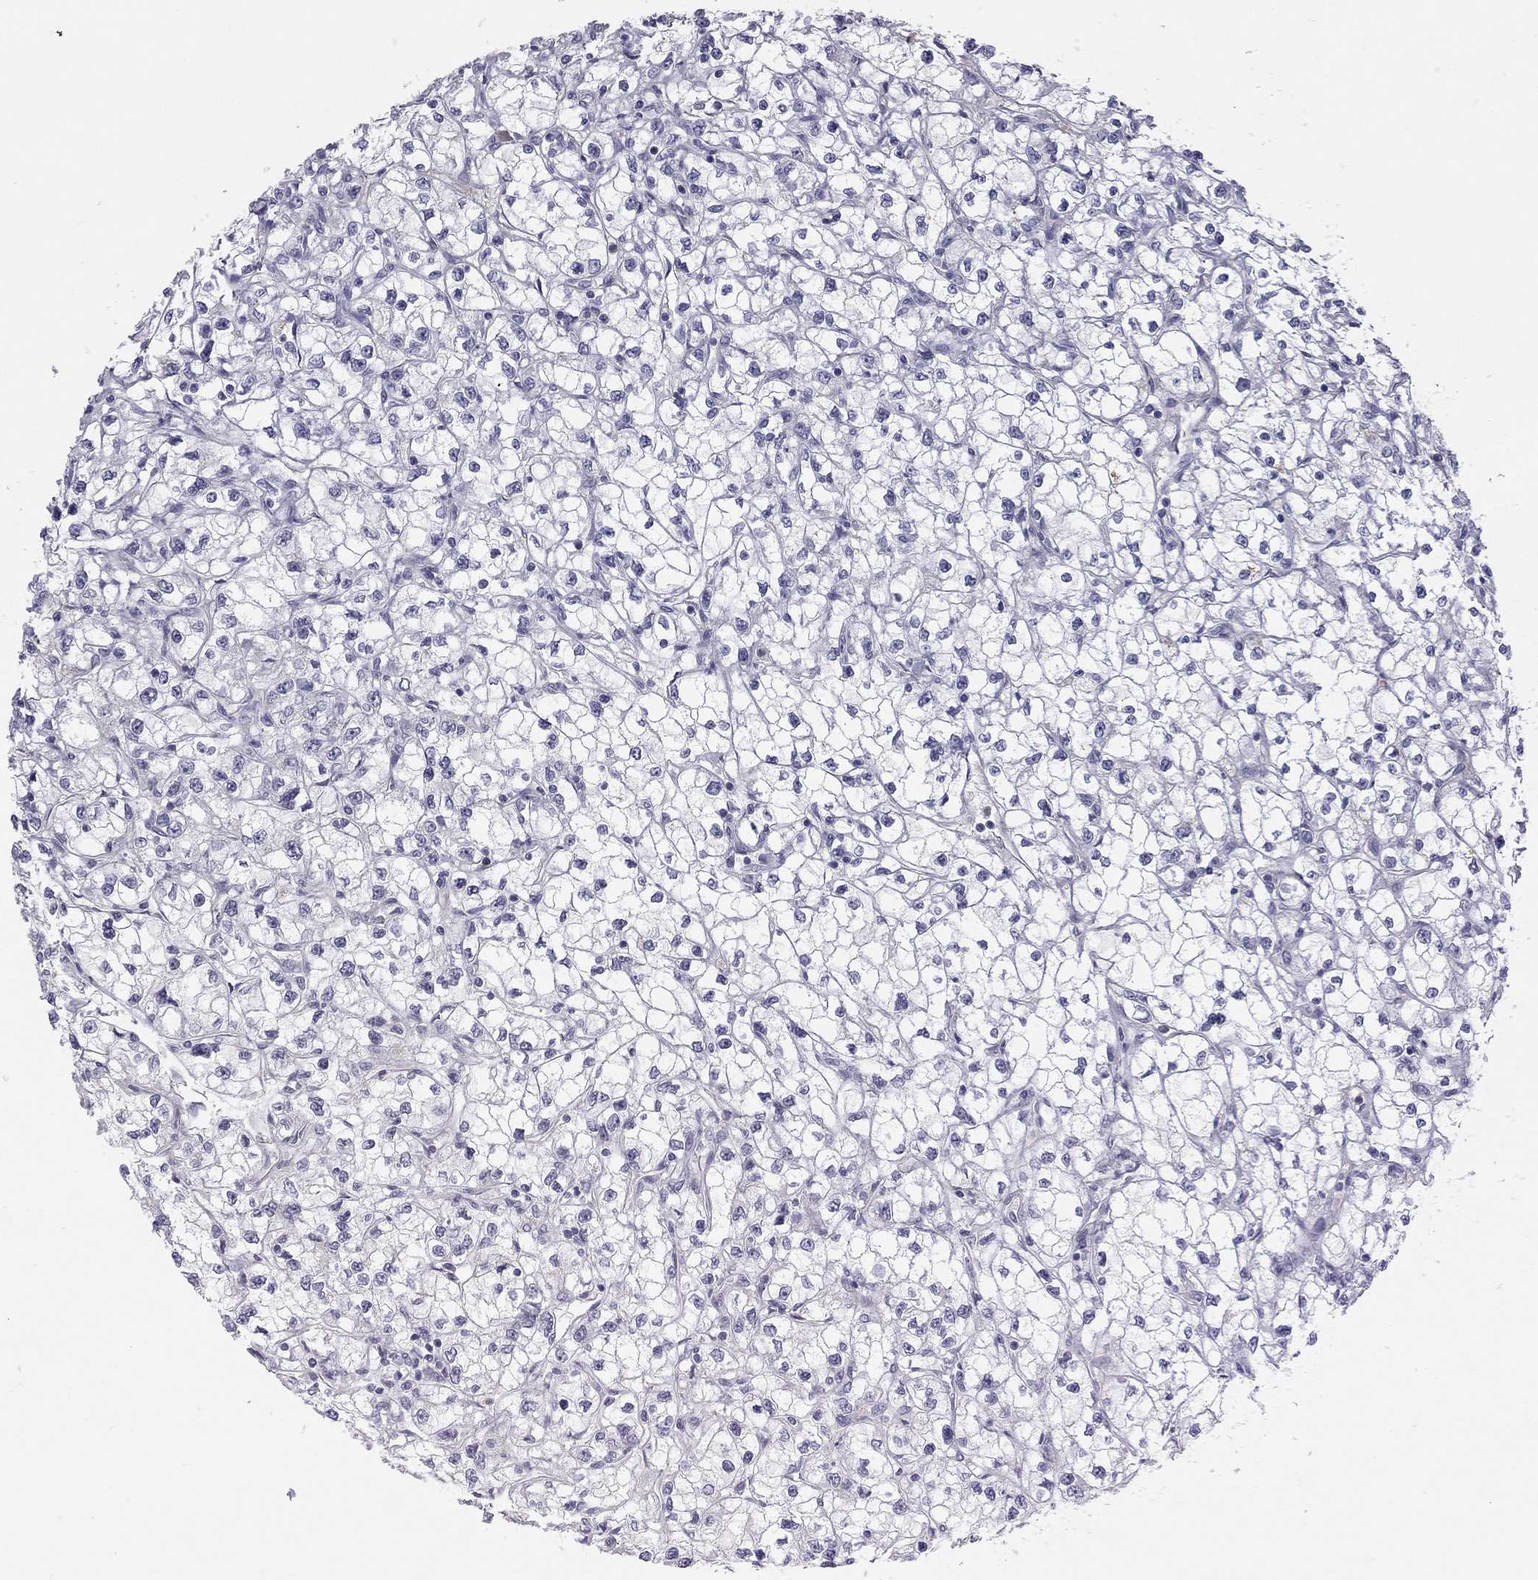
{"staining": {"intensity": "negative", "quantity": "none", "location": "none"}, "tissue": "renal cancer", "cell_type": "Tumor cells", "image_type": "cancer", "snomed": [{"axis": "morphology", "description": "Adenocarcinoma, NOS"}, {"axis": "topography", "description": "Kidney"}], "caption": "The photomicrograph reveals no staining of tumor cells in renal adenocarcinoma.", "gene": "TDRD6", "patient": {"sex": "male", "age": 67}}